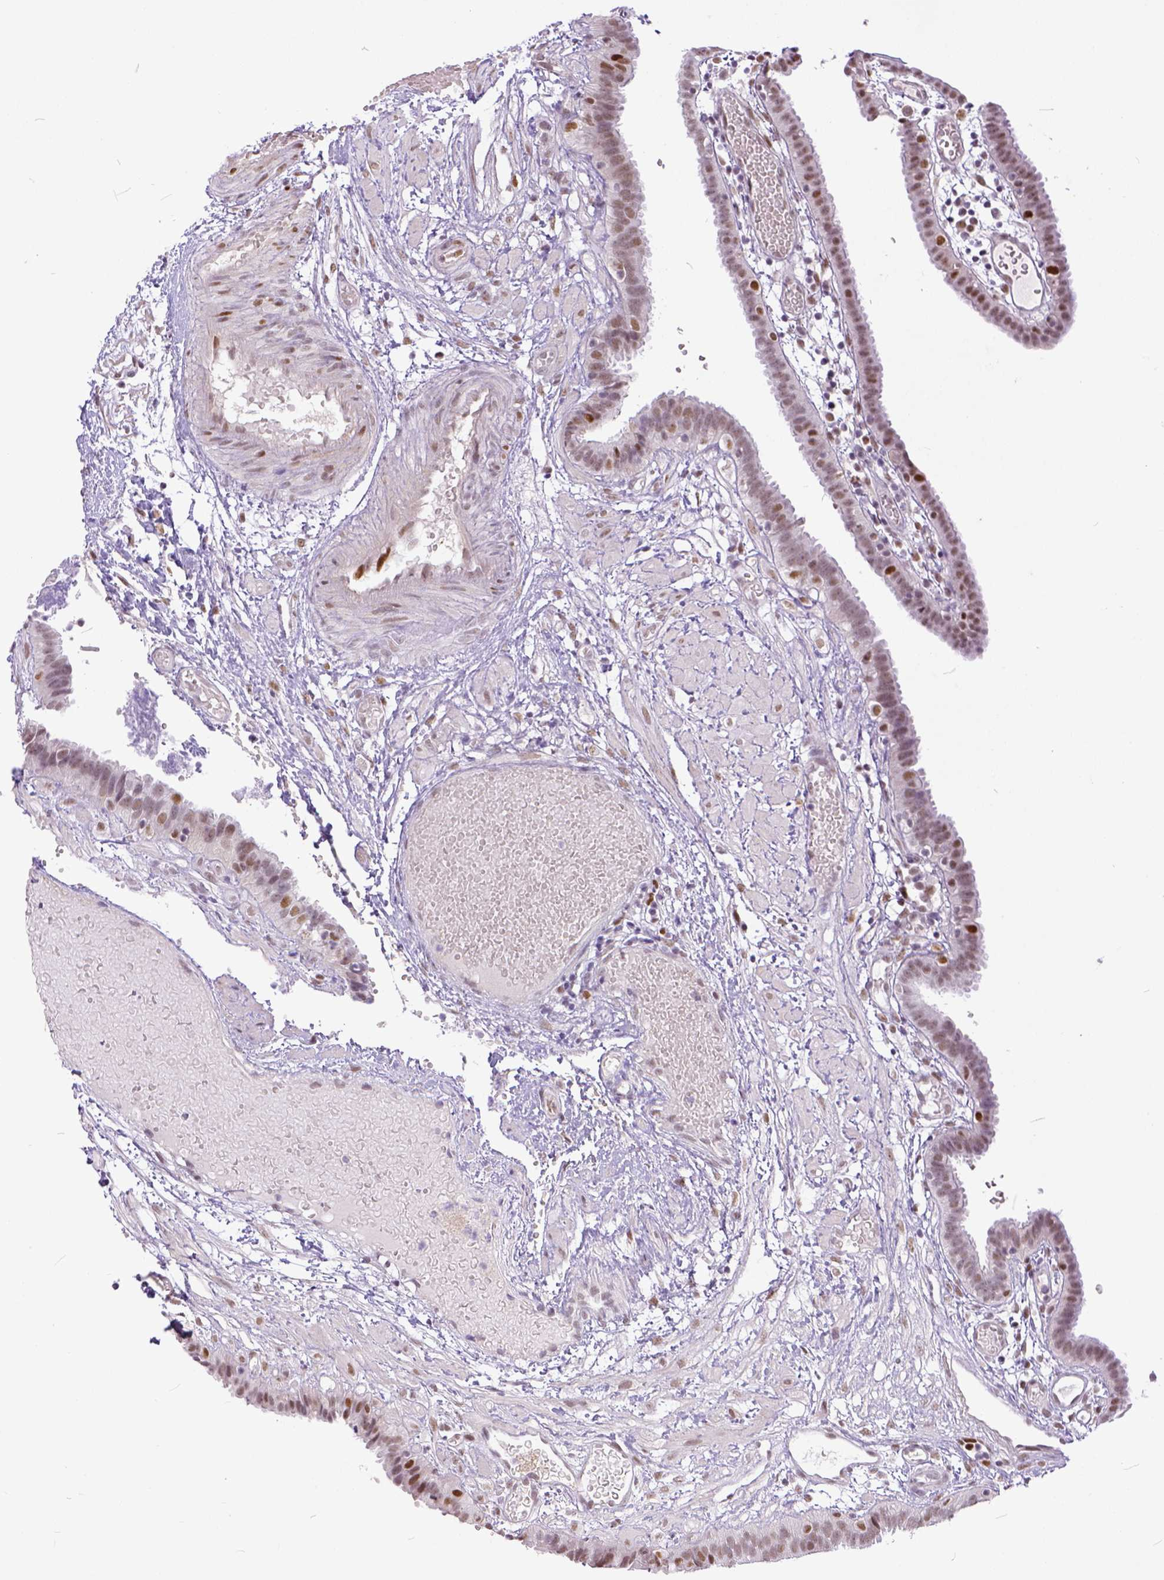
{"staining": {"intensity": "weak", "quantity": ">75%", "location": "nuclear"}, "tissue": "fallopian tube", "cell_type": "Glandular cells", "image_type": "normal", "snomed": [{"axis": "morphology", "description": "Normal tissue, NOS"}, {"axis": "topography", "description": "Fallopian tube"}], "caption": "DAB immunohistochemical staining of unremarkable human fallopian tube exhibits weak nuclear protein expression in approximately >75% of glandular cells.", "gene": "ERCC1", "patient": {"sex": "female", "age": 37}}